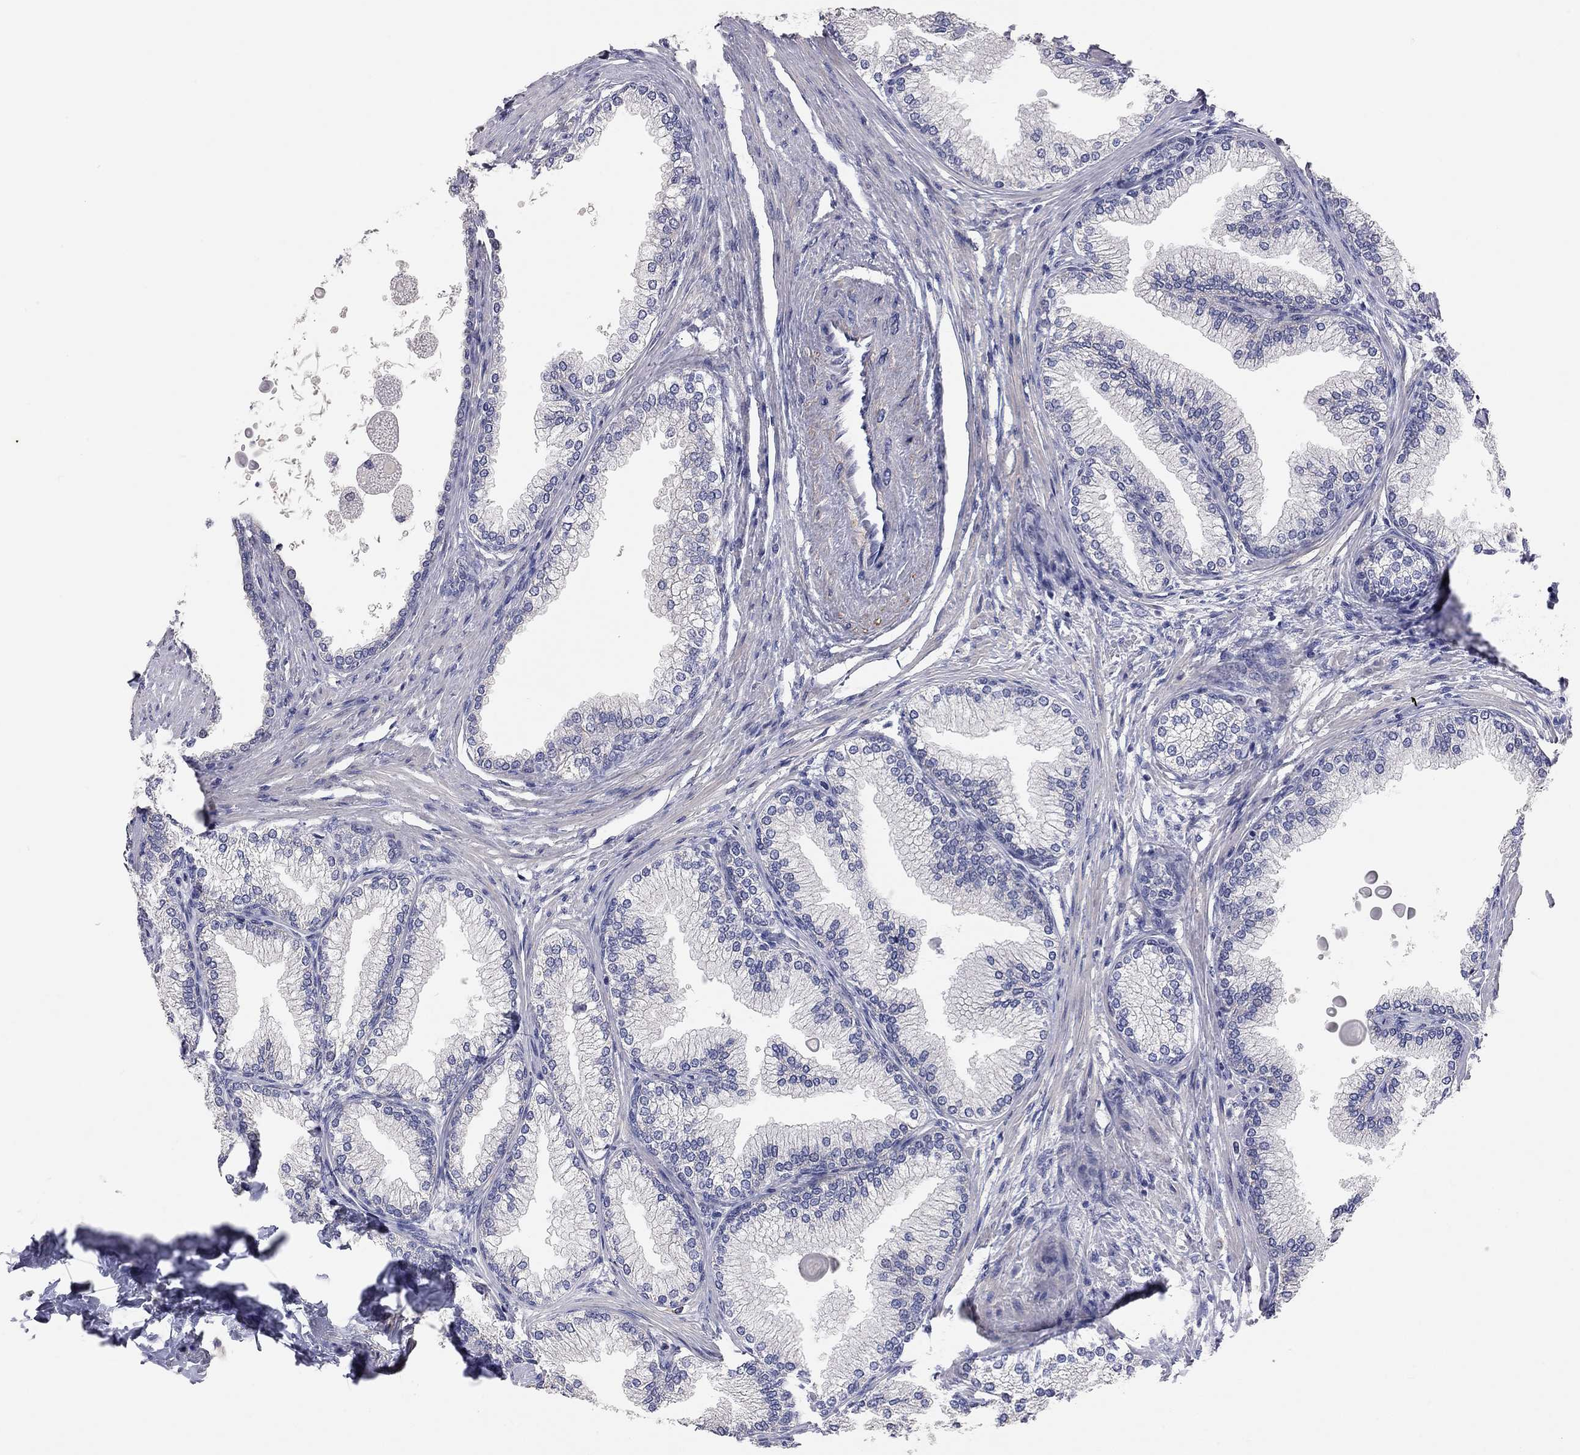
{"staining": {"intensity": "negative", "quantity": "none", "location": "none"}, "tissue": "prostate", "cell_type": "Glandular cells", "image_type": "normal", "snomed": [{"axis": "morphology", "description": "Normal tissue, NOS"}, {"axis": "topography", "description": "Prostate"}], "caption": "There is no significant positivity in glandular cells of prostate. Nuclei are stained in blue.", "gene": "KCNB1", "patient": {"sex": "male", "age": 72}}